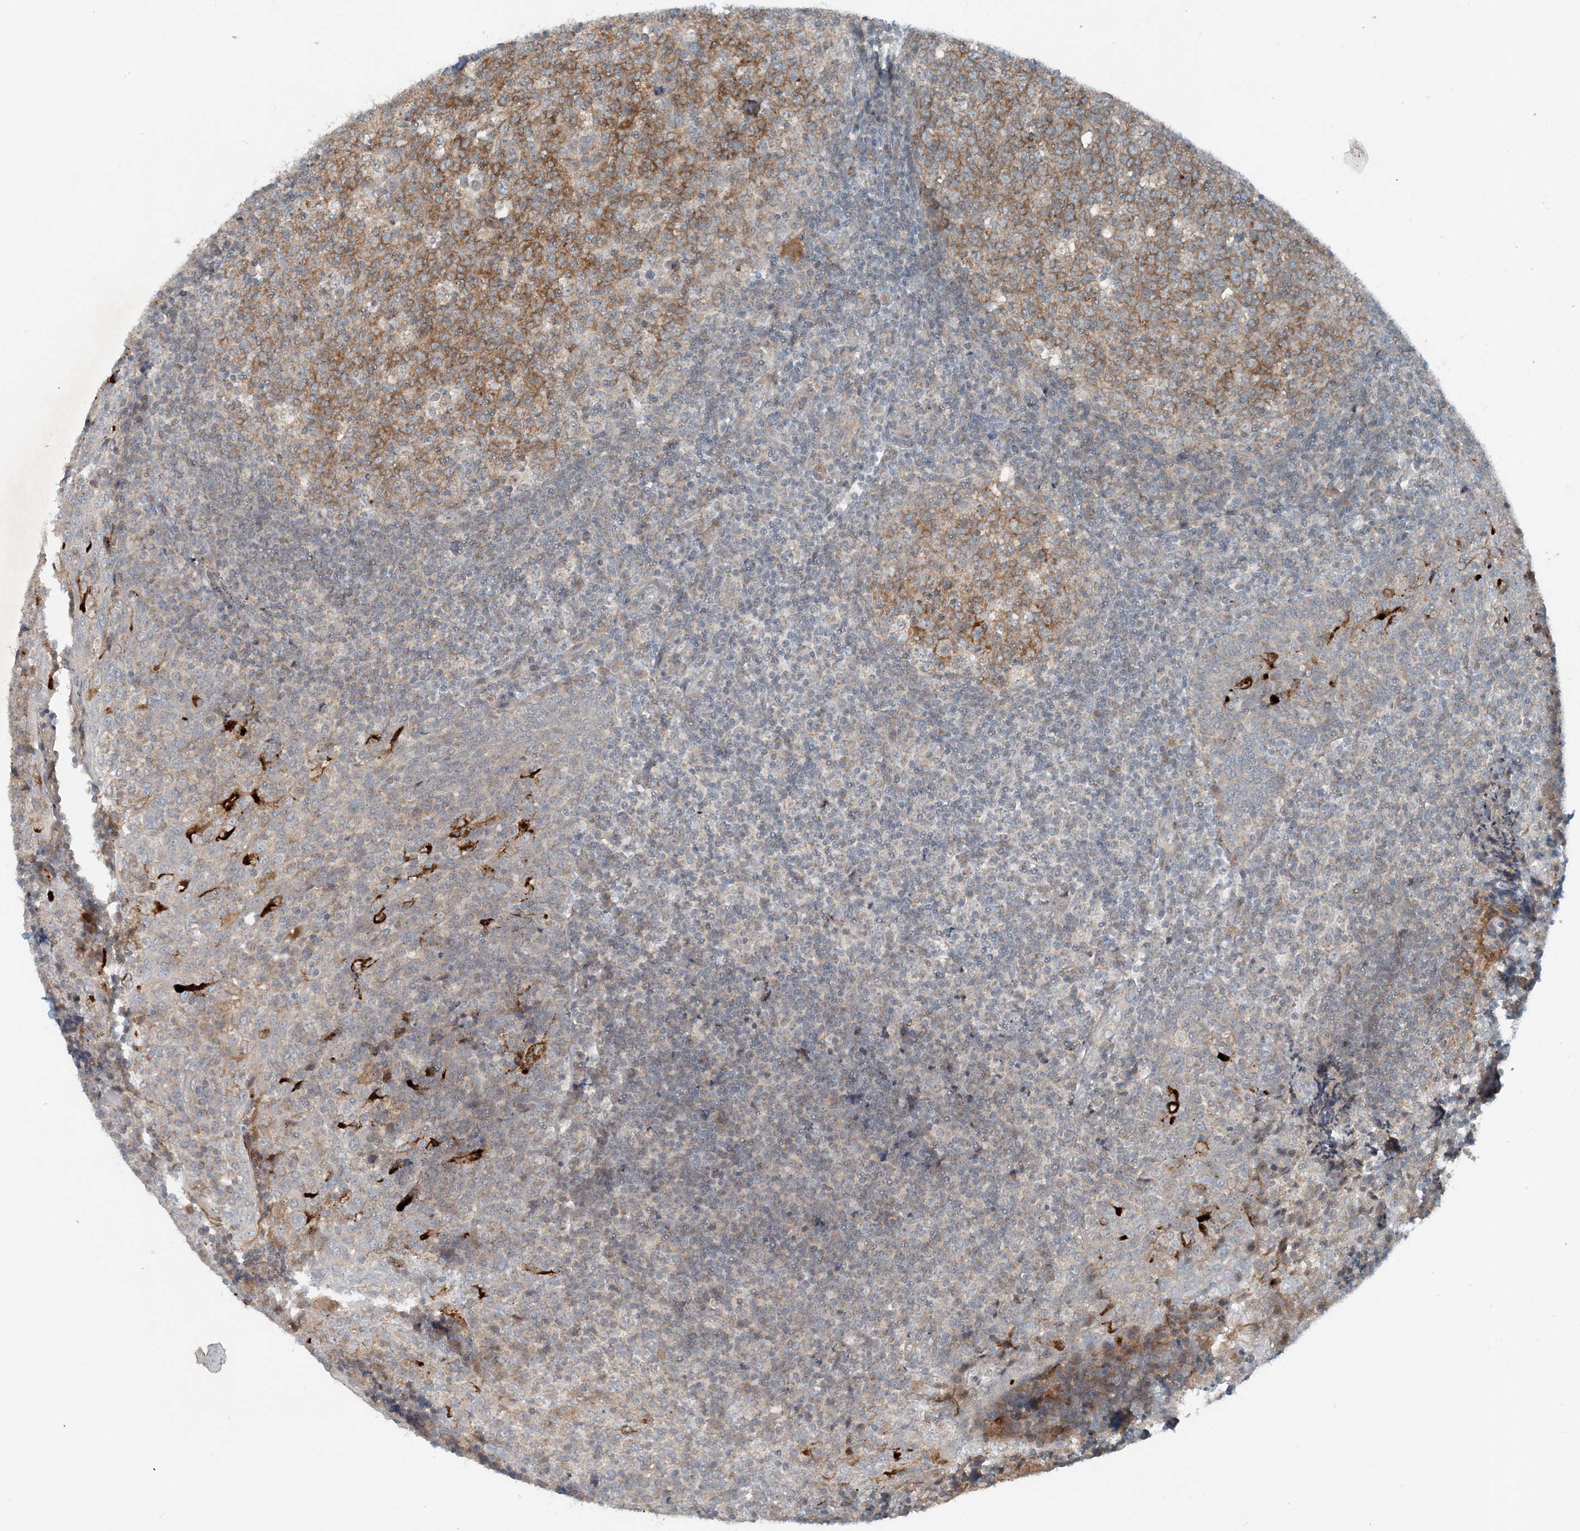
{"staining": {"intensity": "moderate", "quantity": ">75%", "location": "cytoplasmic/membranous"}, "tissue": "tonsil", "cell_type": "Germinal center cells", "image_type": "normal", "snomed": [{"axis": "morphology", "description": "Normal tissue, NOS"}, {"axis": "topography", "description": "Tonsil"}], "caption": "Immunohistochemical staining of normal tonsil displays moderate cytoplasmic/membranous protein expression in about >75% of germinal center cells. (DAB = brown stain, brightfield microscopy at high magnification).", "gene": "MITD1", "patient": {"sex": "female", "age": 19}}